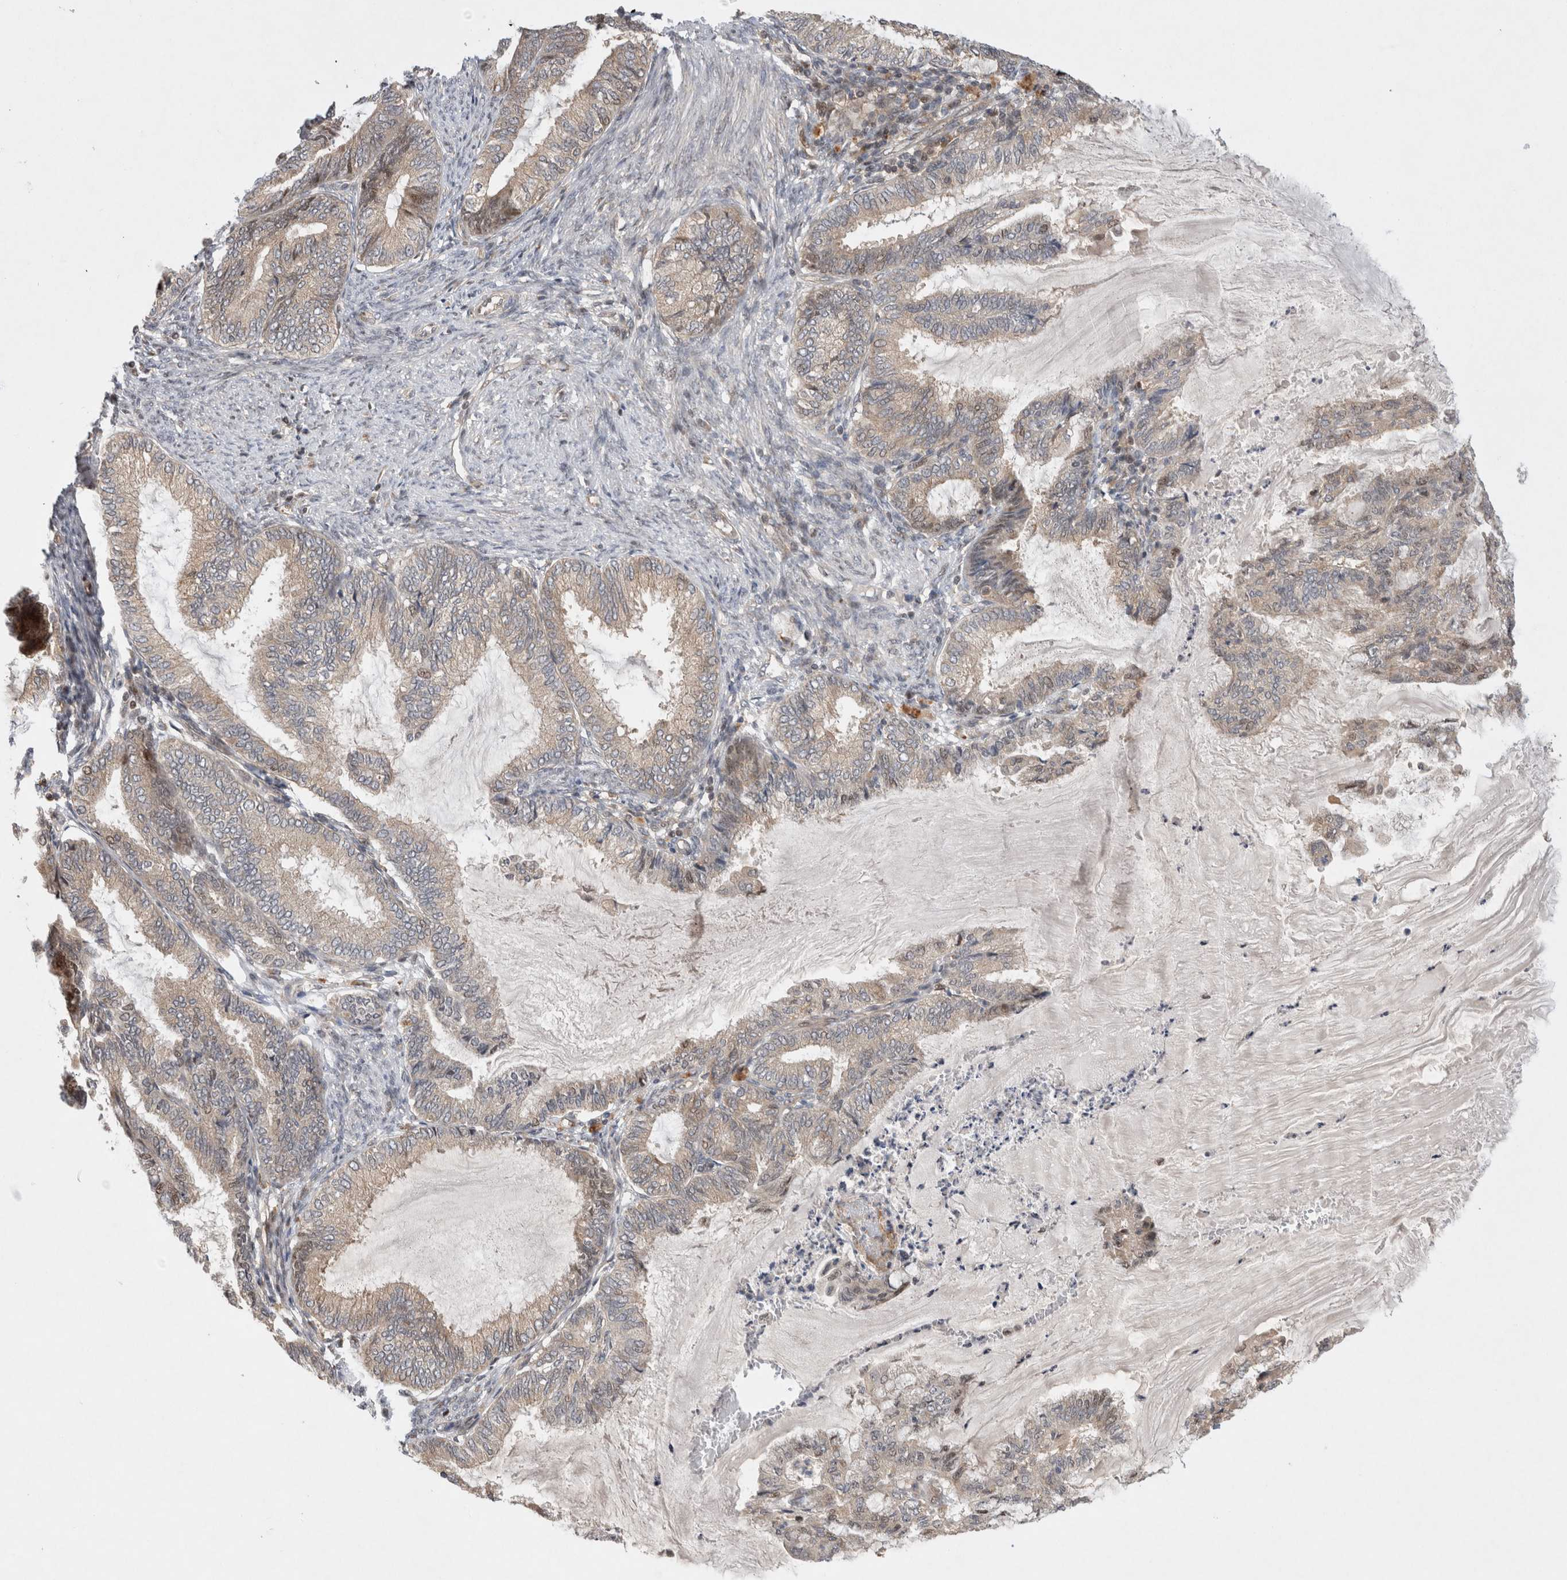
{"staining": {"intensity": "weak", "quantity": "<25%", "location": "cytoplasmic/membranous"}, "tissue": "endometrial cancer", "cell_type": "Tumor cells", "image_type": "cancer", "snomed": [{"axis": "morphology", "description": "Adenocarcinoma, NOS"}, {"axis": "topography", "description": "Endometrium"}], "caption": "Human adenocarcinoma (endometrial) stained for a protein using immunohistochemistry (IHC) displays no expression in tumor cells.", "gene": "HTT", "patient": {"sex": "female", "age": 86}}